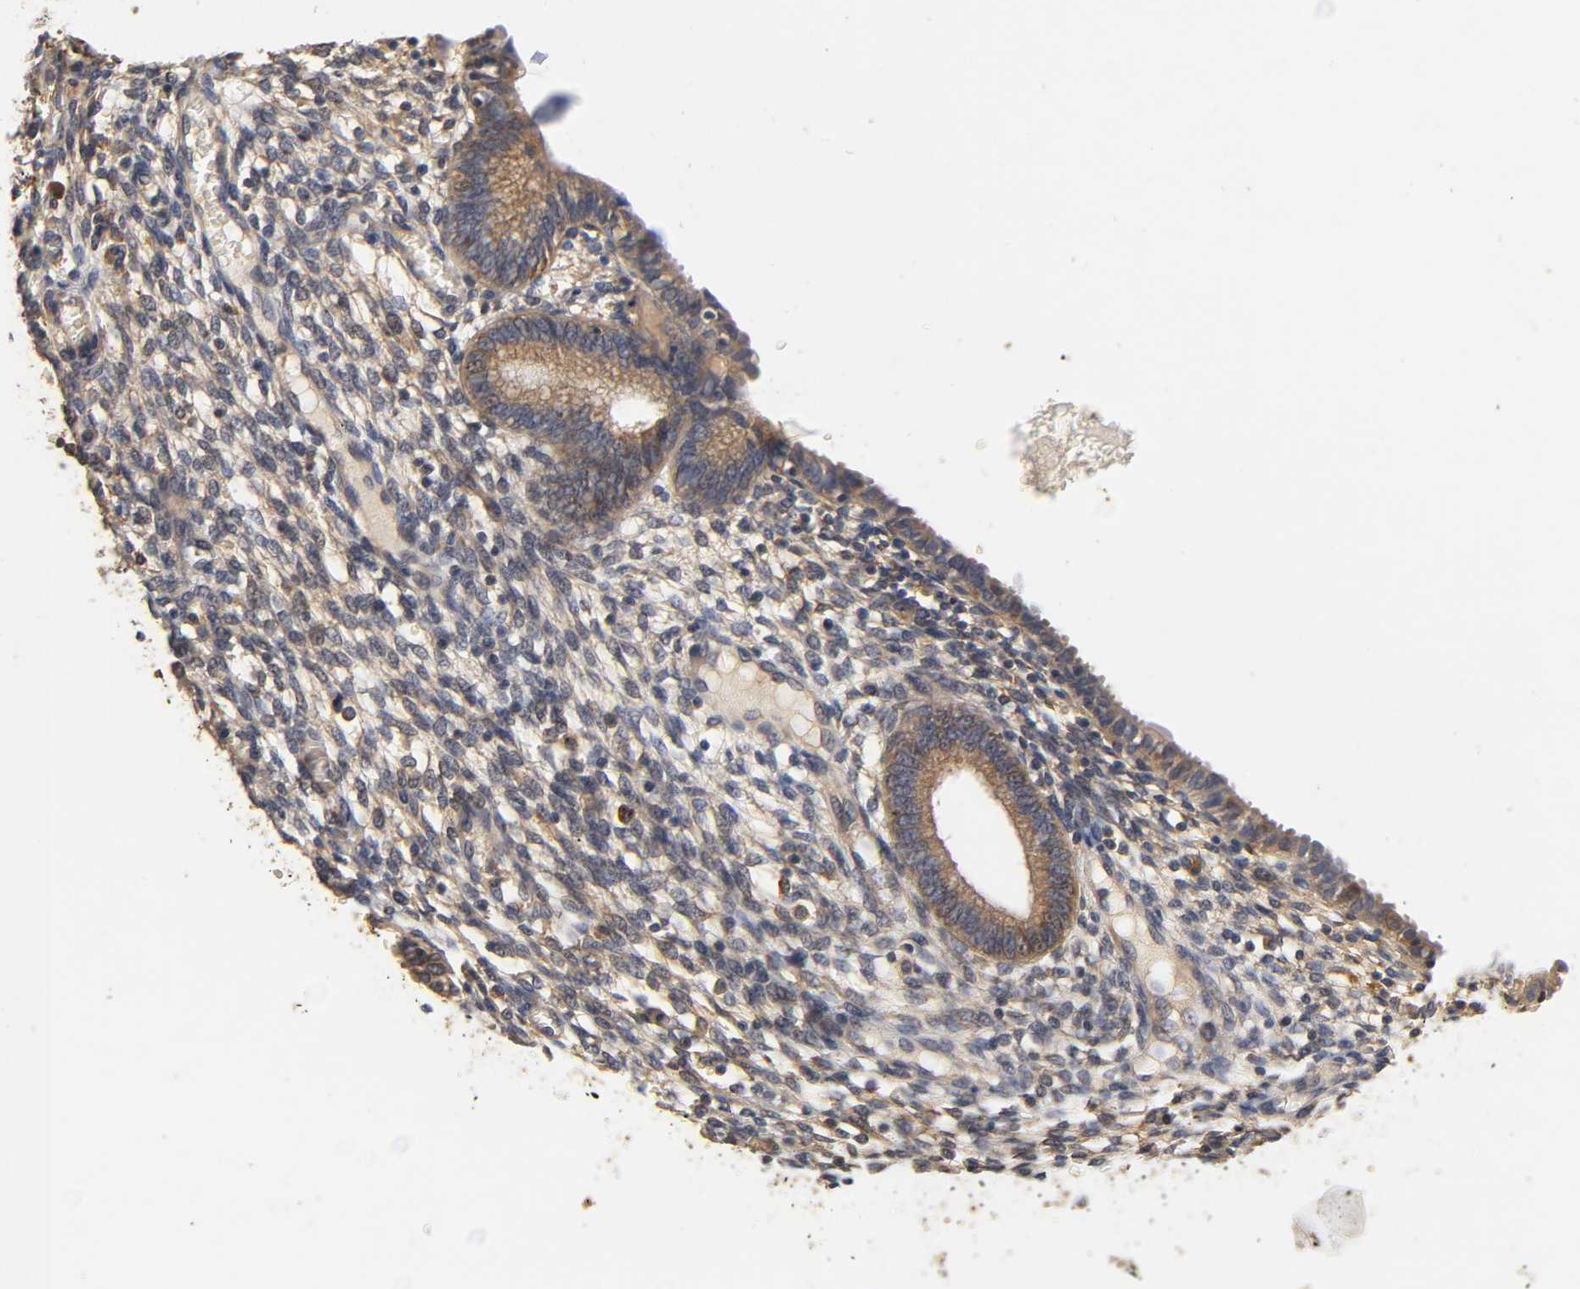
{"staining": {"intensity": "weak", "quantity": "25%-75%", "location": "cytoplasmic/membranous"}, "tissue": "endometrium", "cell_type": "Cells in endometrial stroma", "image_type": "normal", "snomed": [{"axis": "morphology", "description": "Normal tissue, NOS"}, {"axis": "topography", "description": "Endometrium"}], "caption": "A histopathology image of human endometrium stained for a protein reveals weak cytoplasmic/membranous brown staining in cells in endometrial stroma. (IHC, brightfield microscopy, high magnification).", "gene": "SCAP", "patient": {"sex": "female", "age": 61}}